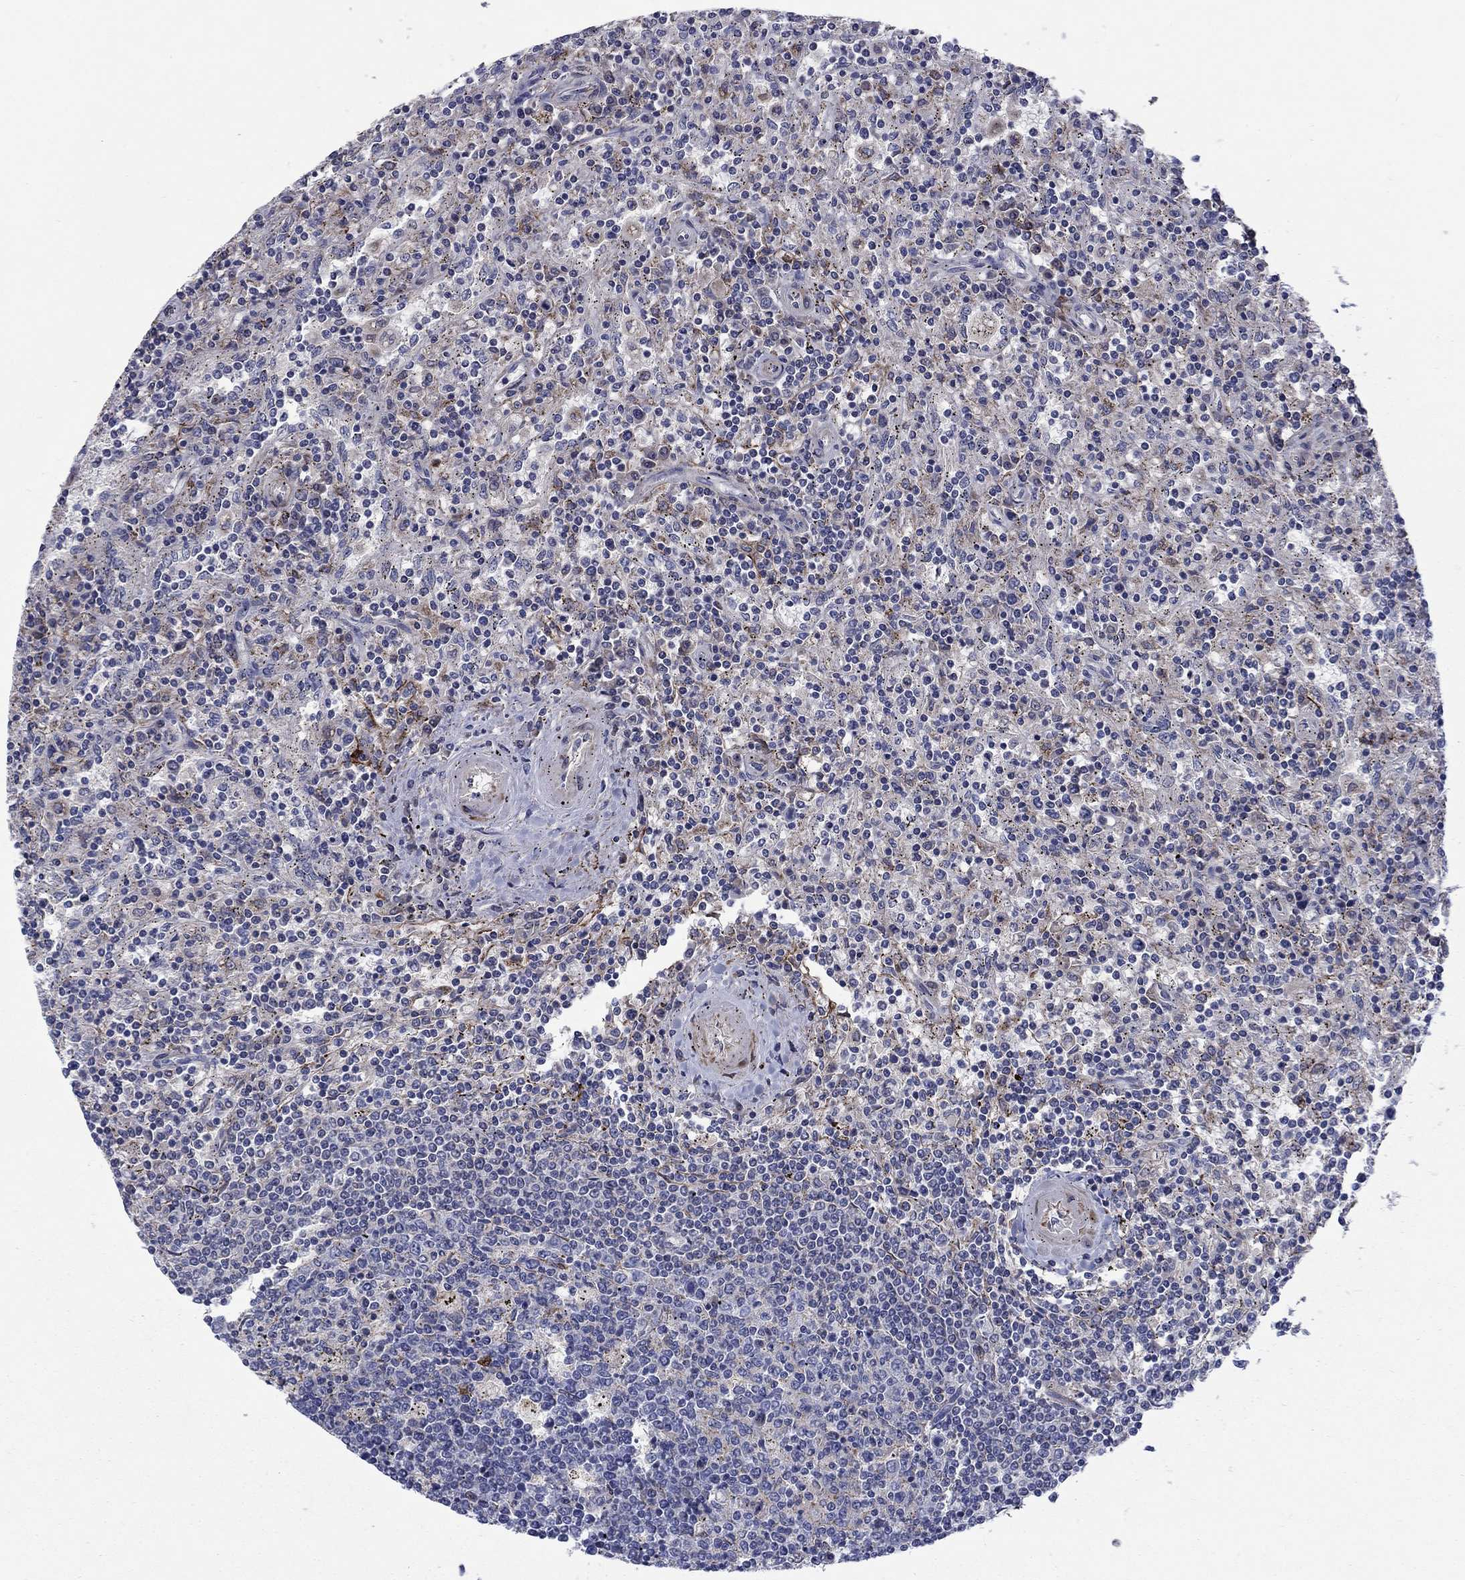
{"staining": {"intensity": "negative", "quantity": "none", "location": "none"}, "tissue": "lymphoma", "cell_type": "Tumor cells", "image_type": "cancer", "snomed": [{"axis": "morphology", "description": "Malignant lymphoma, non-Hodgkin's type, Low grade"}, {"axis": "topography", "description": "Spleen"}], "caption": "This is an immunohistochemistry micrograph of lymphoma. There is no expression in tumor cells.", "gene": "FRK", "patient": {"sex": "male", "age": 62}}